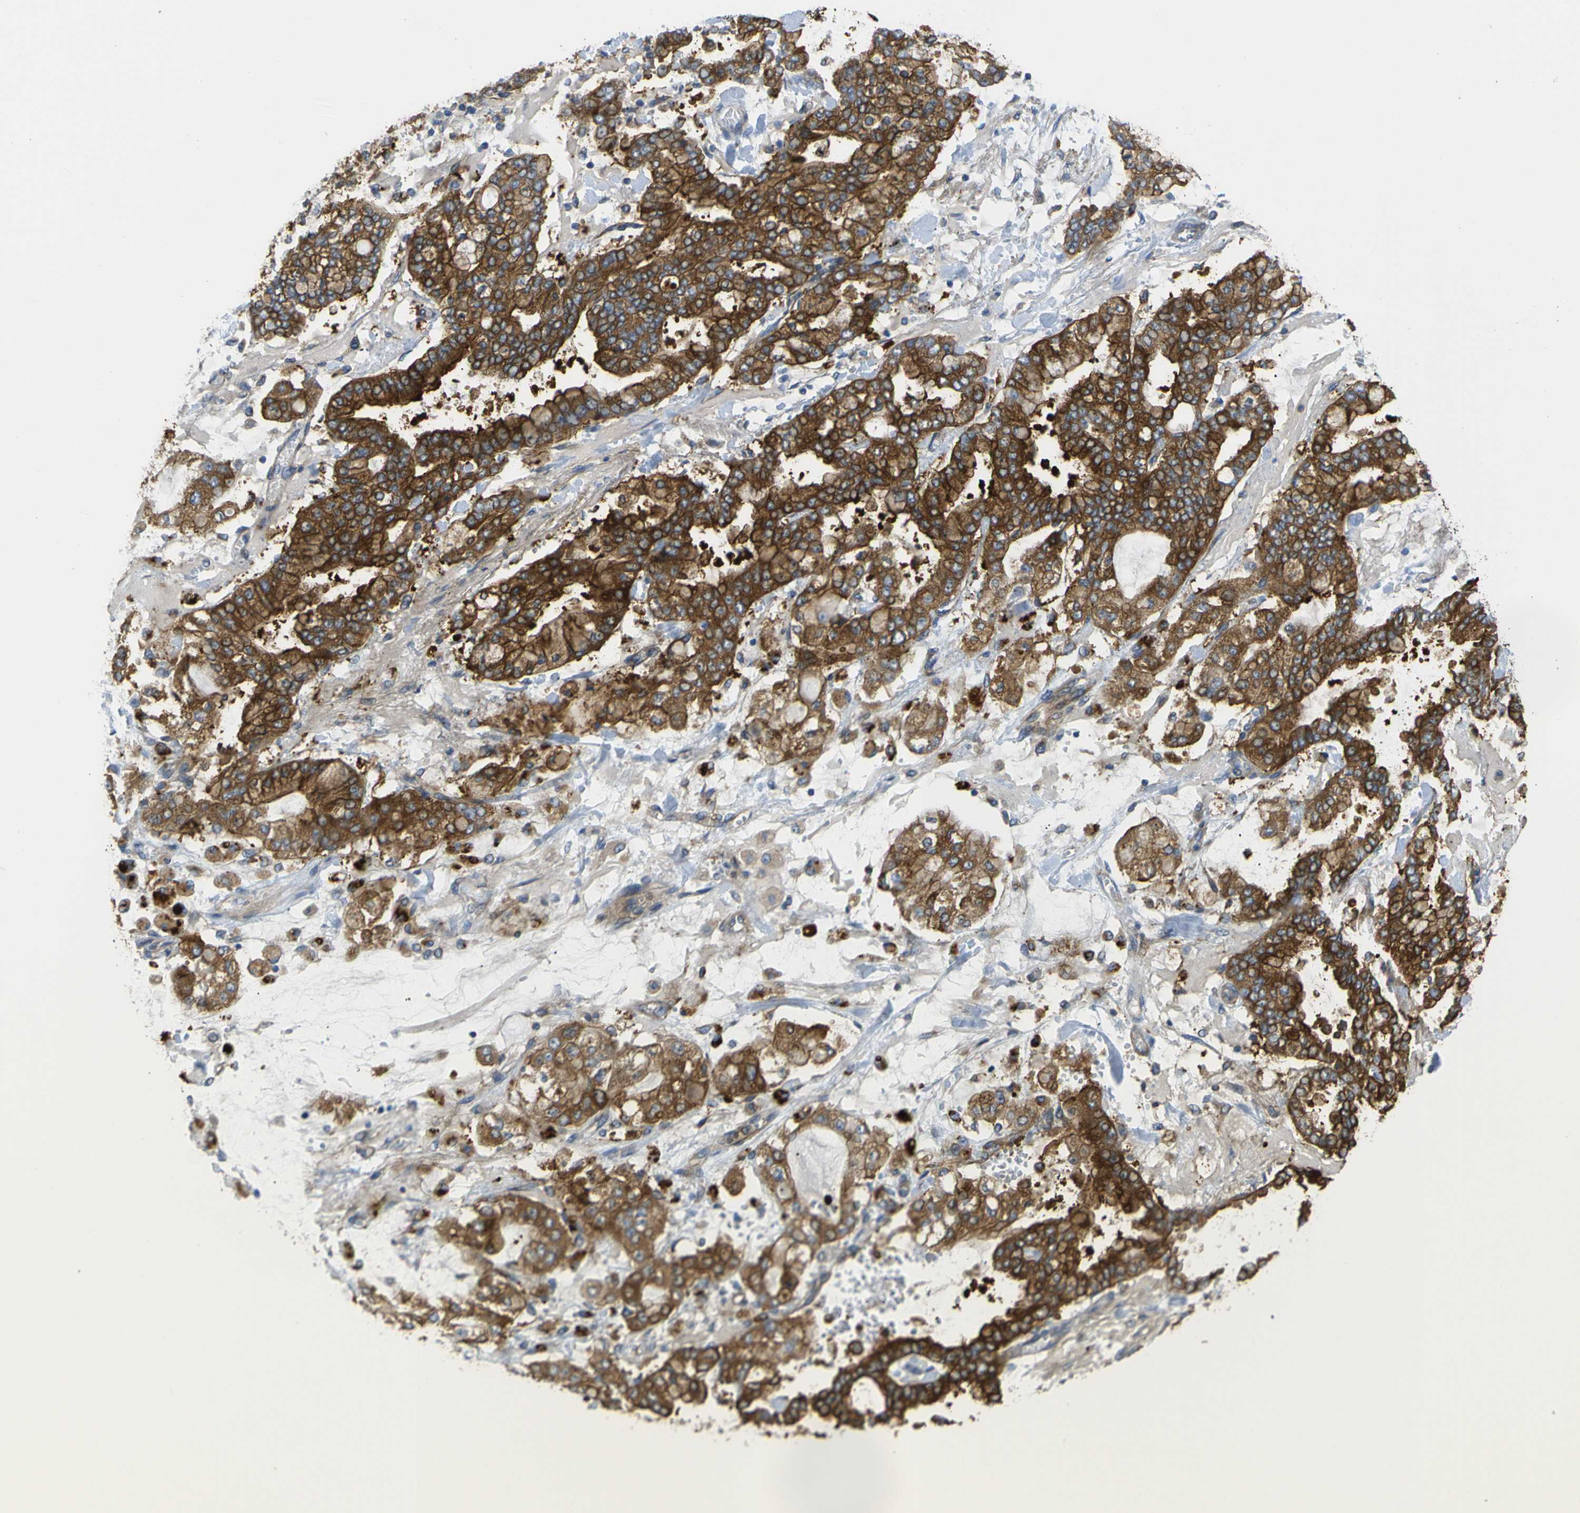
{"staining": {"intensity": "strong", "quantity": ">75%", "location": "cytoplasmic/membranous"}, "tissue": "stomach cancer", "cell_type": "Tumor cells", "image_type": "cancer", "snomed": [{"axis": "morphology", "description": "Normal tissue, NOS"}, {"axis": "morphology", "description": "Adenocarcinoma, NOS"}, {"axis": "topography", "description": "Stomach, upper"}, {"axis": "topography", "description": "Stomach"}], "caption": "Strong cytoplasmic/membranous protein staining is identified in about >75% of tumor cells in stomach adenocarcinoma. The protein of interest is shown in brown color, while the nuclei are stained blue.", "gene": "SYPL1", "patient": {"sex": "male", "age": 76}}